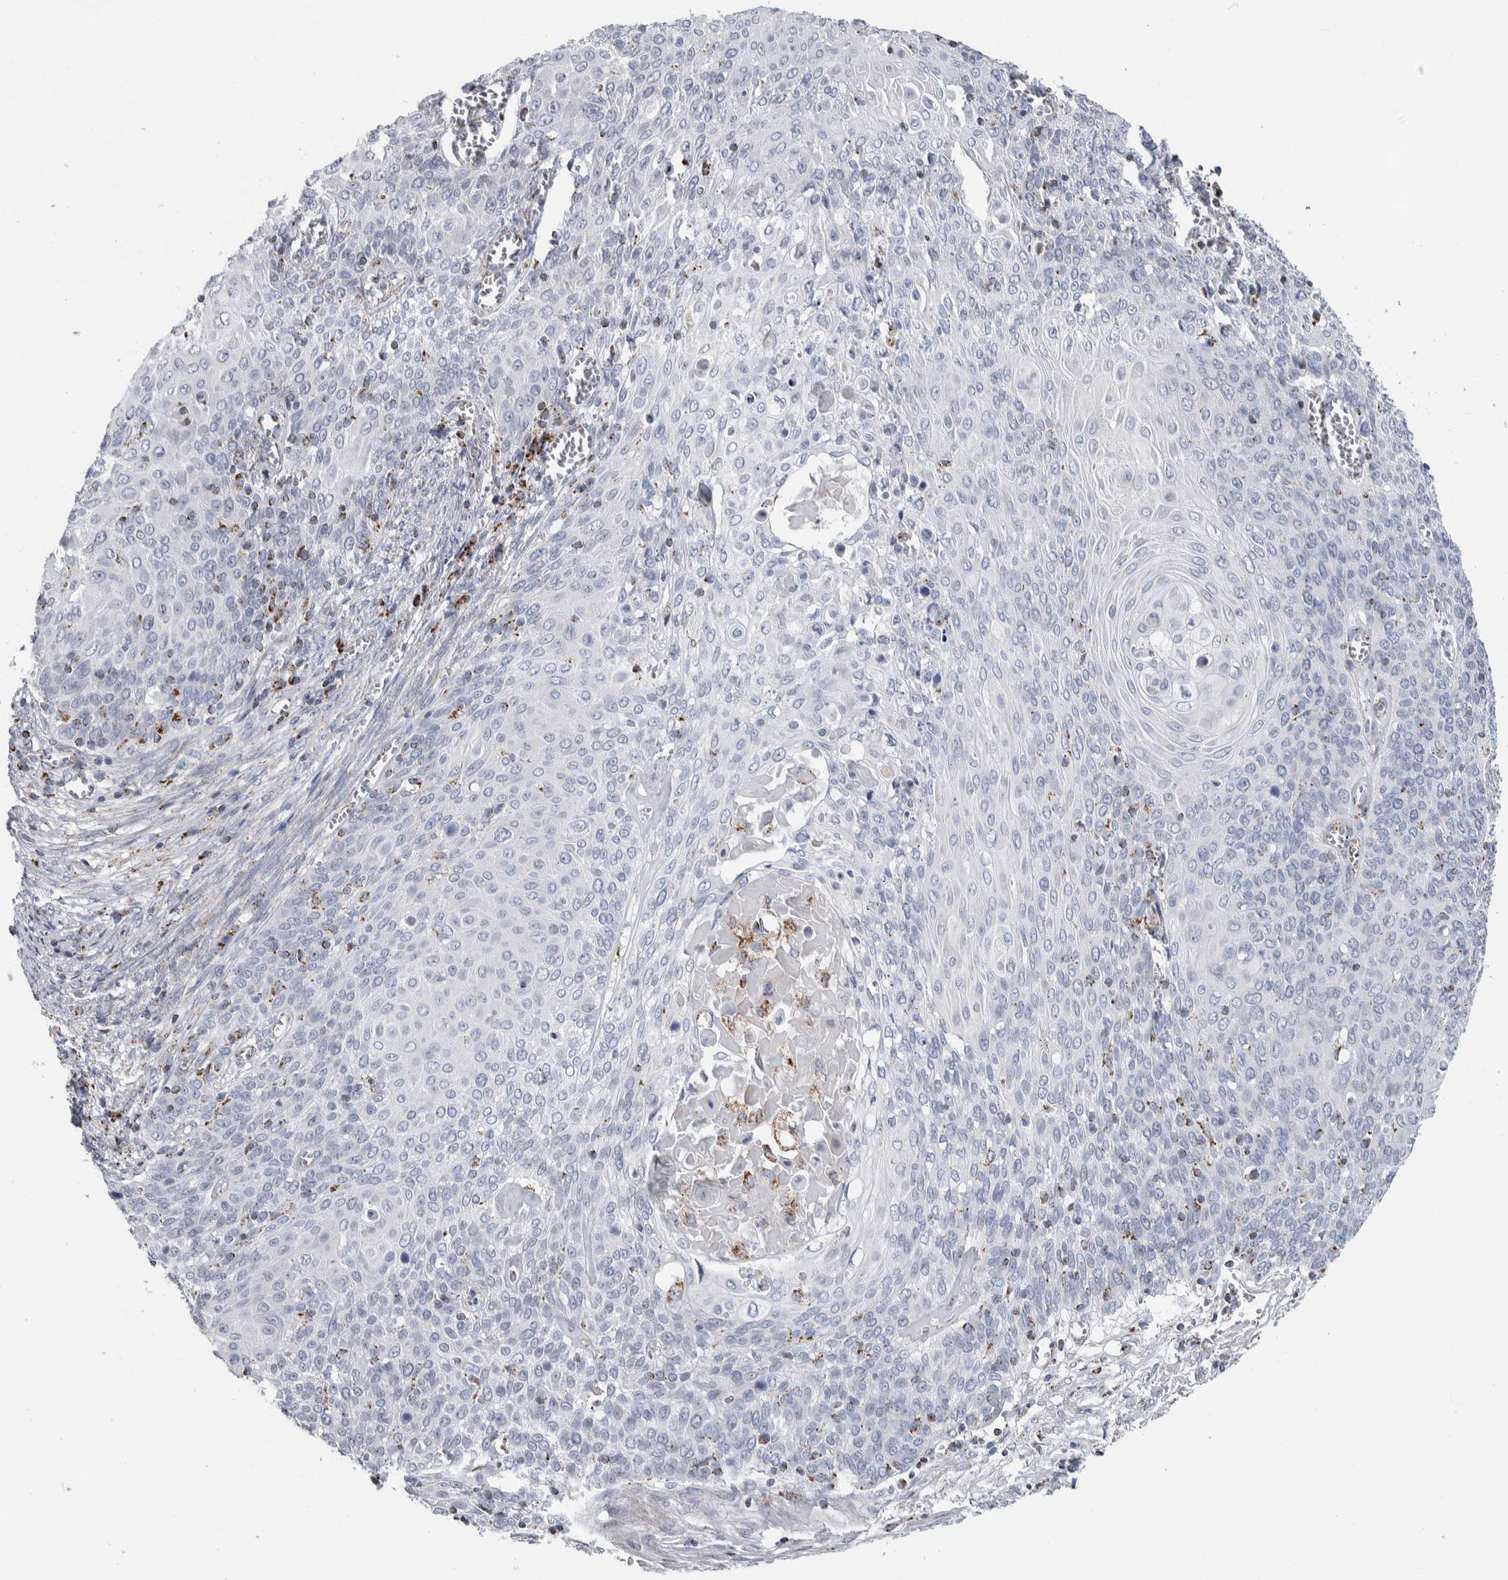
{"staining": {"intensity": "negative", "quantity": "none", "location": "none"}, "tissue": "cervical cancer", "cell_type": "Tumor cells", "image_type": "cancer", "snomed": [{"axis": "morphology", "description": "Squamous cell carcinoma, NOS"}, {"axis": "topography", "description": "Cervix"}], "caption": "DAB immunohistochemical staining of cervical cancer displays no significant expression in tumor cells.", "gene": "ETFA", "patient": {"sex": "female", "age": 39}}